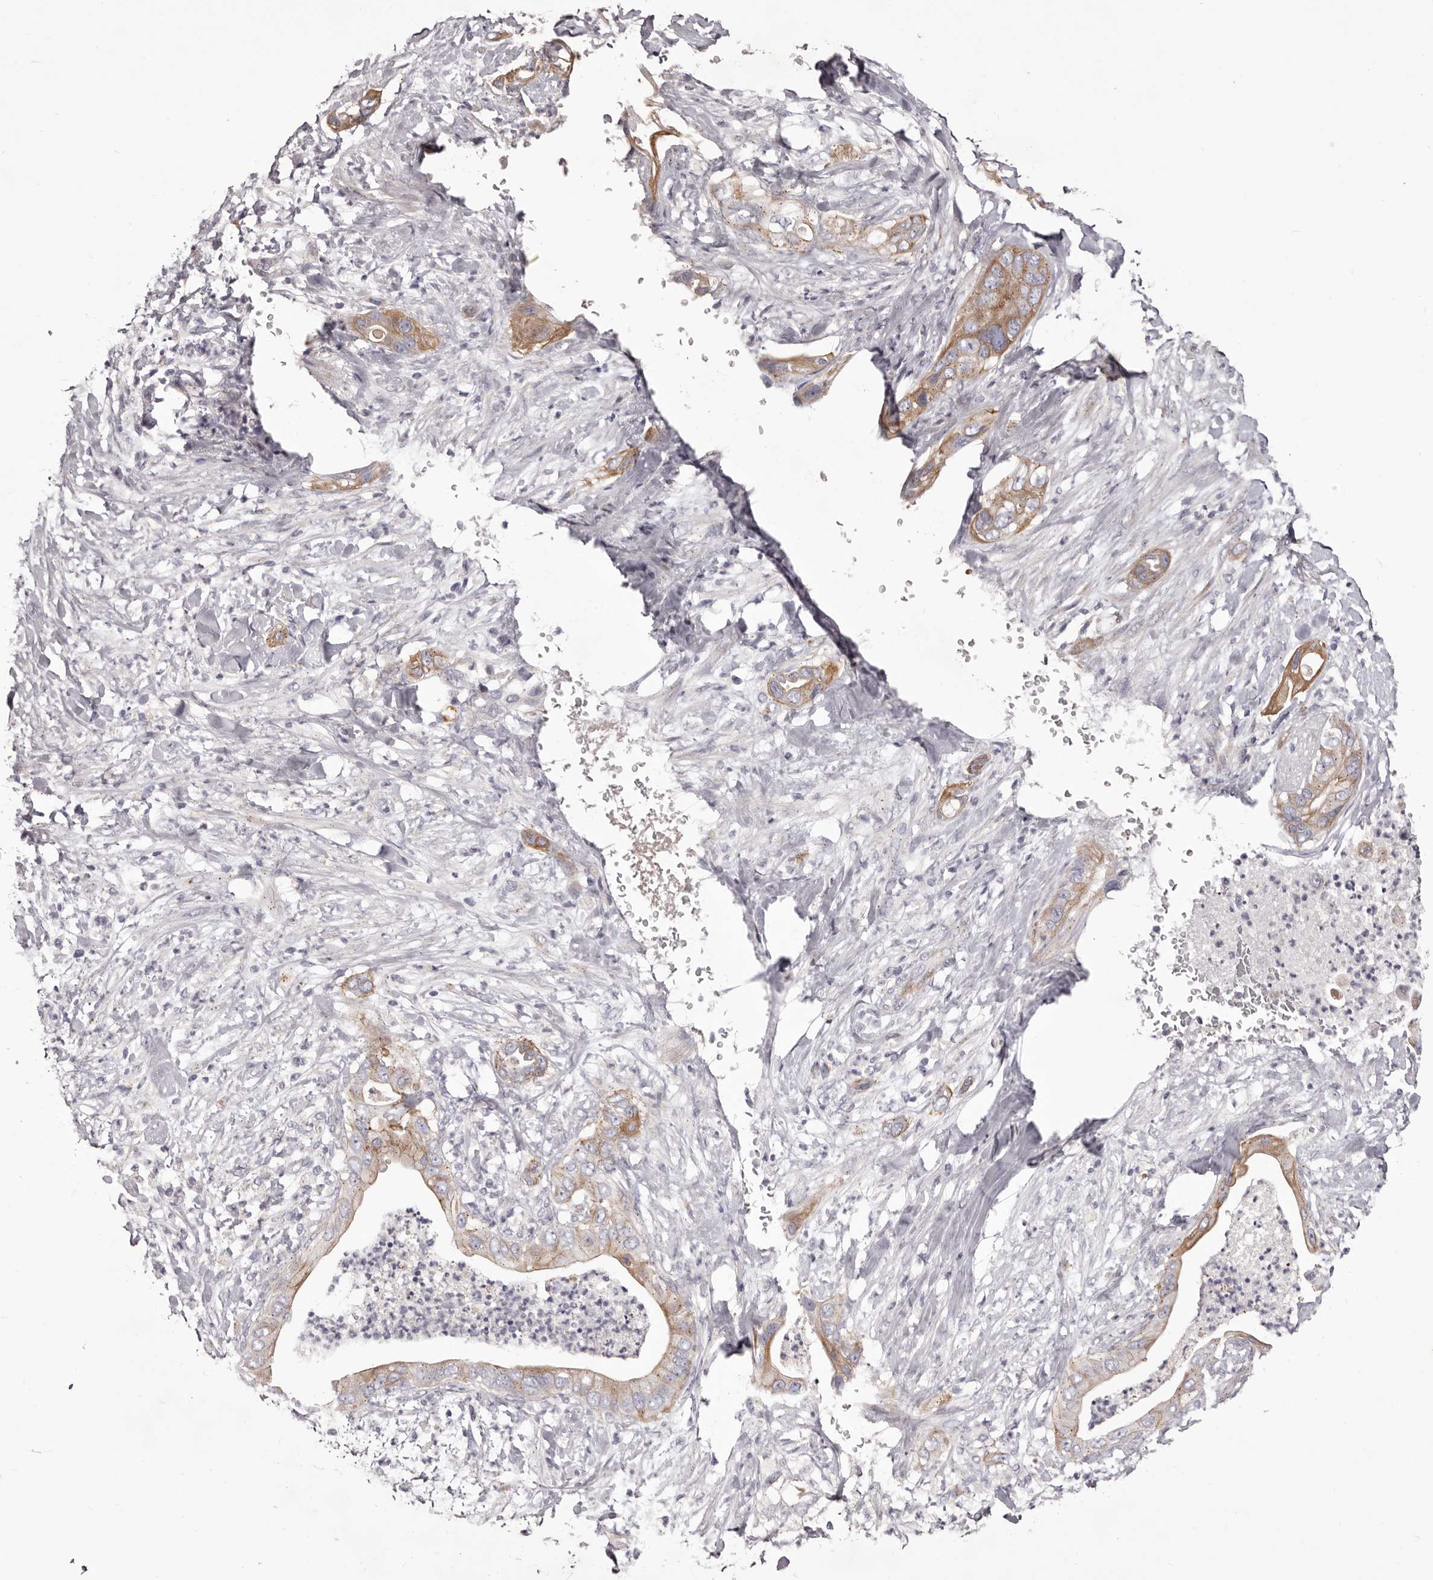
{"staining": {"intensity": "moderate", "quantity": ">75%", "location": "cytoplasmic/membranous"}, "tissue": "pancreatic cancer", "cell_type": "Tumor cells", "image_type": "cancer", "snomed": [{"axis": "morphology", "description": "Adenocarcinoma, NOS"}, {"axis": "topography", "description": "Pancreas"}], "caption": "Immunohistochemistry of adenocarcinoma (pancreatic) demonstrates medium levels of moderate cytoplasmic/membranous expression in about >75% of tumor cells.", "gene": "PEG10", "patient": {"sex": "female", "age": 78}}